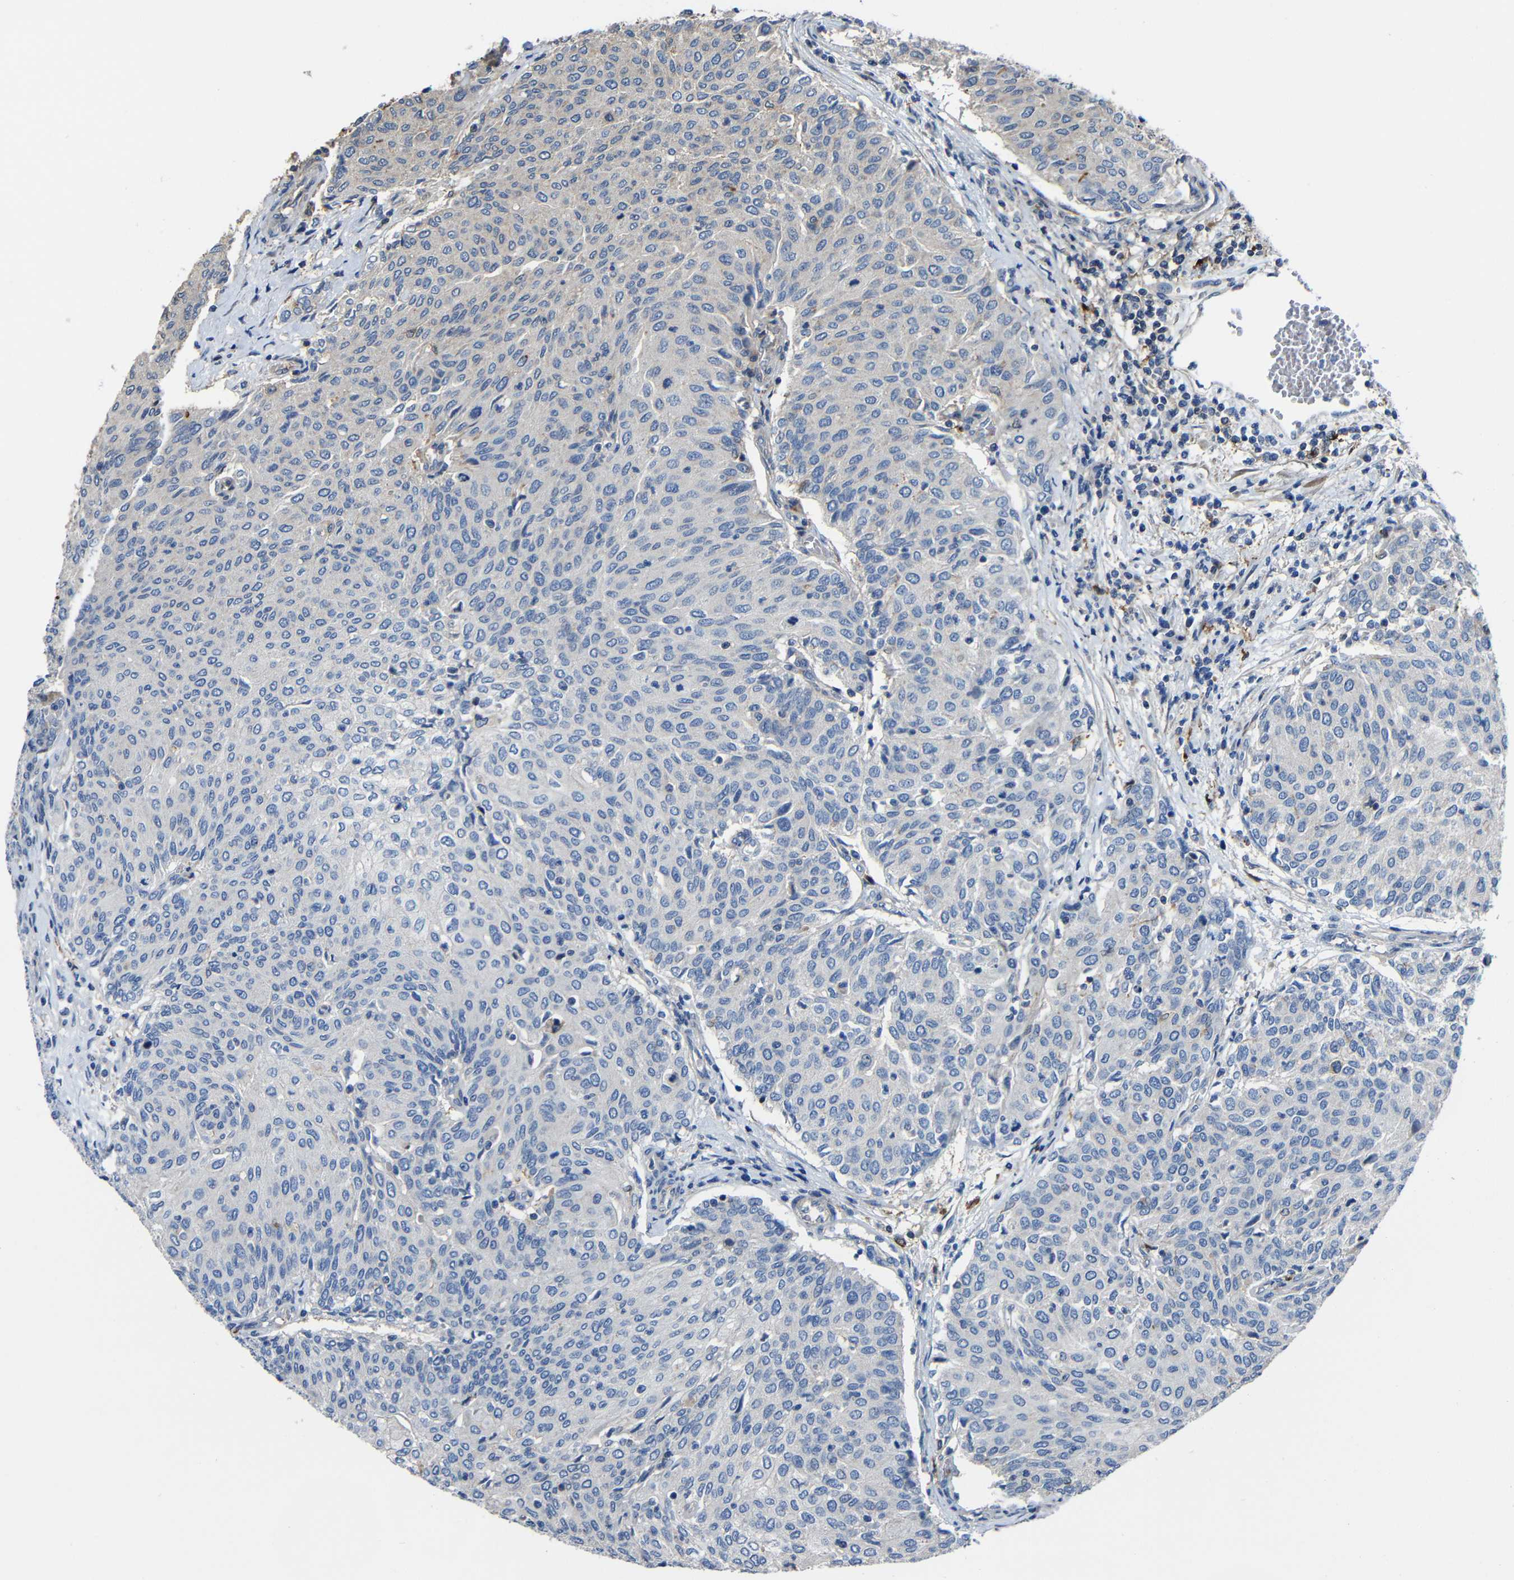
{"staining": {"intensity": "negative", "quantity": "none", "location": "none"}, "tissue": "urothelial cancer", "cell_type": "Tumor cells", "image_type": "cancer", "snomed": [{"axis": "morphology", "description": "Urothelial carcinoma, Low grade"}, {"axis": "topography", "description": "Urinary bladder"}], "caption": "High magnification brightfield microscopy of urothelial cancer stained with DAB (3,3'-diaminobenzidine) (brown) and counterstained with hematoxylin (blue): tumor cells show no significant positivity. (DAB immunohistochemistry, high magnification).", "gene": "GDI1", "patient": {"sex": "female", "age": 79}}